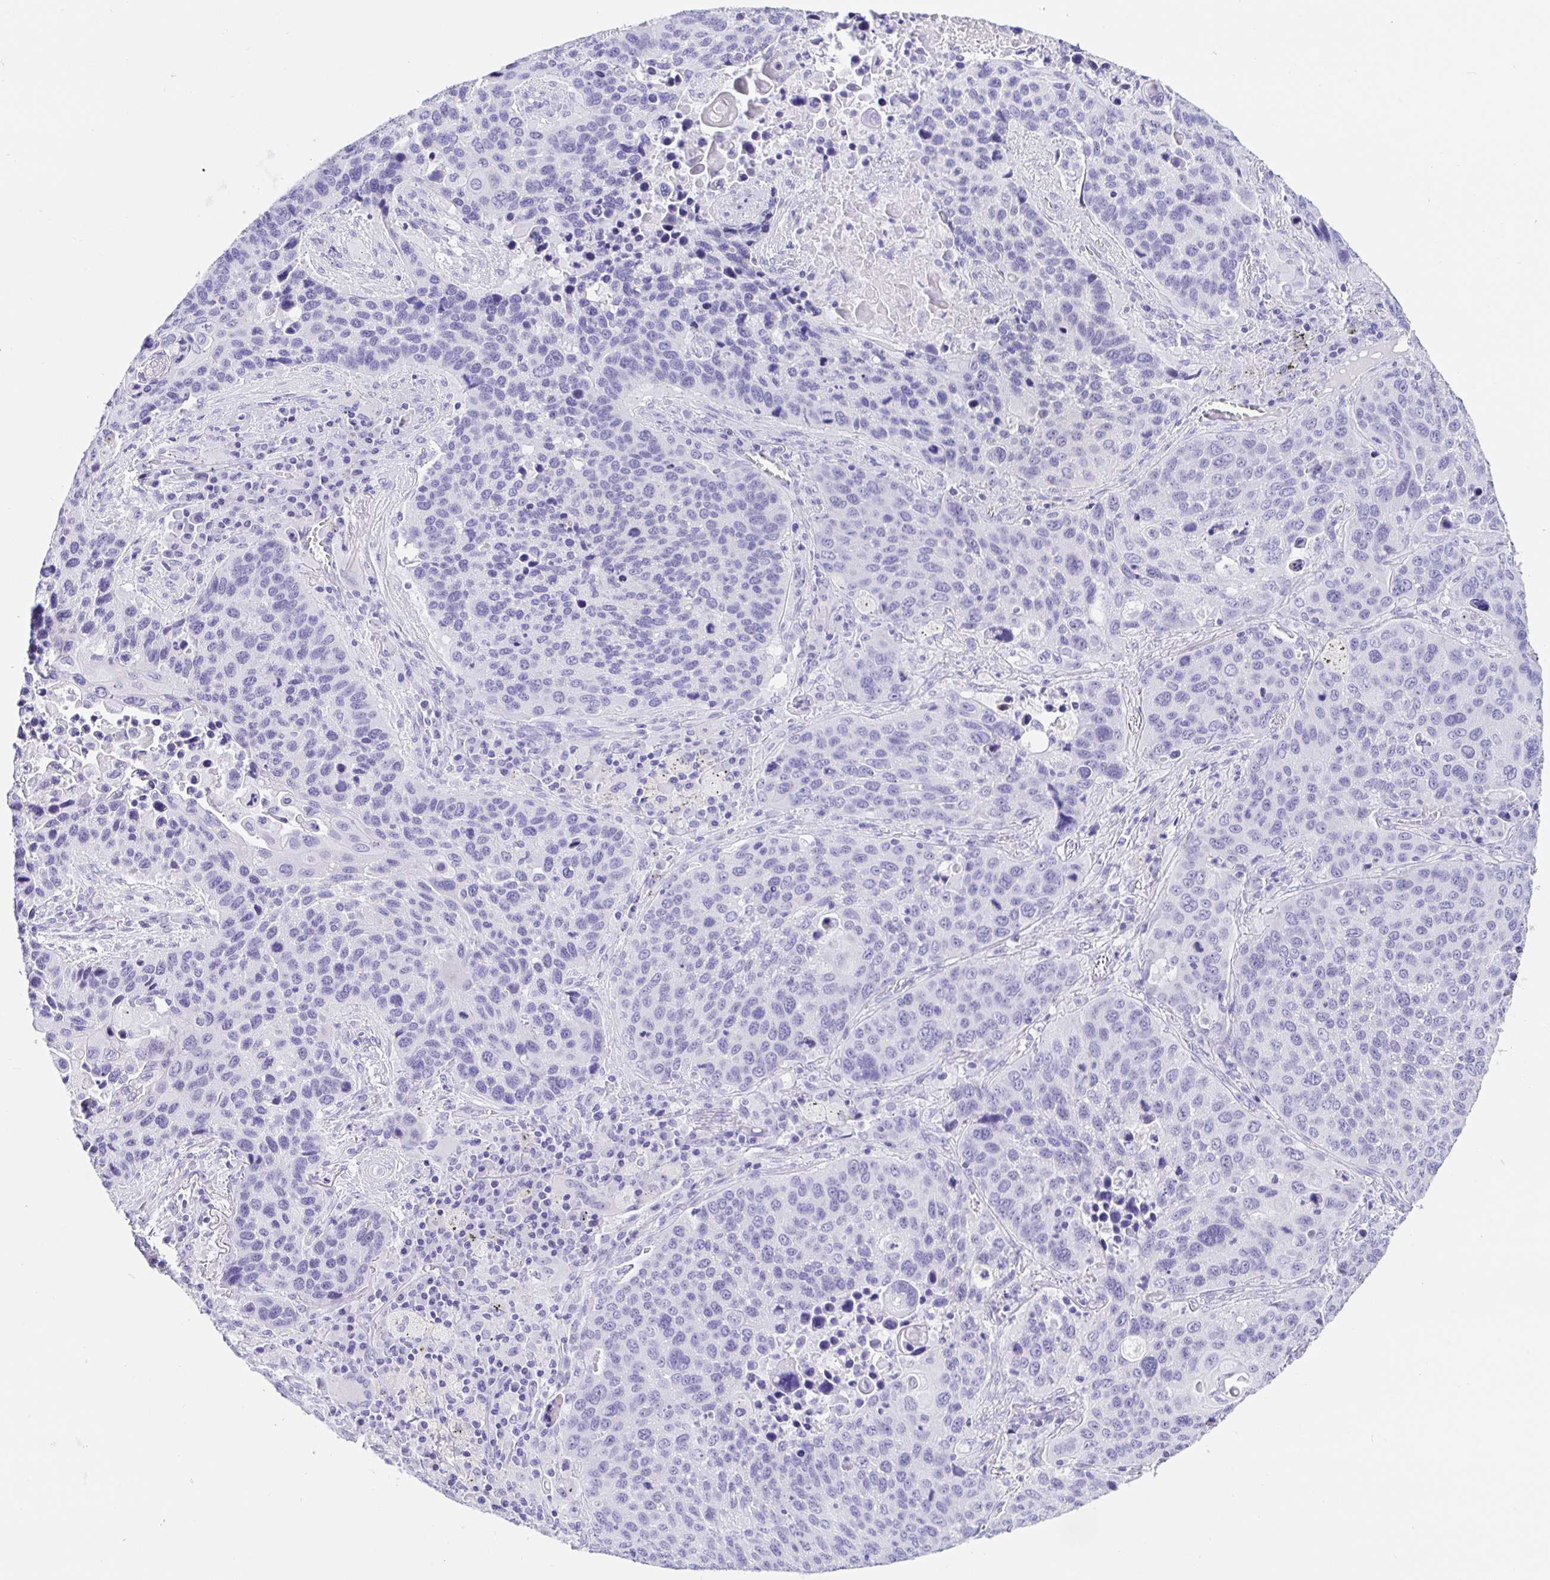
{"staining": {"intensity": "negative", "quantity": "none", "location": "none"}, "tissue": "lung cancer", "cell_type": "Tumor cells", "image_type": "cancer", "snomed": [{"axis": "morphology", "description": "Squamous cell carcinoma, NOS"}, {"axis": "topography", "description": "Lung"}], "caption": "Tumor cells show no significant expression in lung cancer (squamous cell carcinoma). (Immunohistochemistry, brightfield microscopy, high magnification).", "gene": "PRAMEF19", "patient": {"sex": "male", "age": 68}}